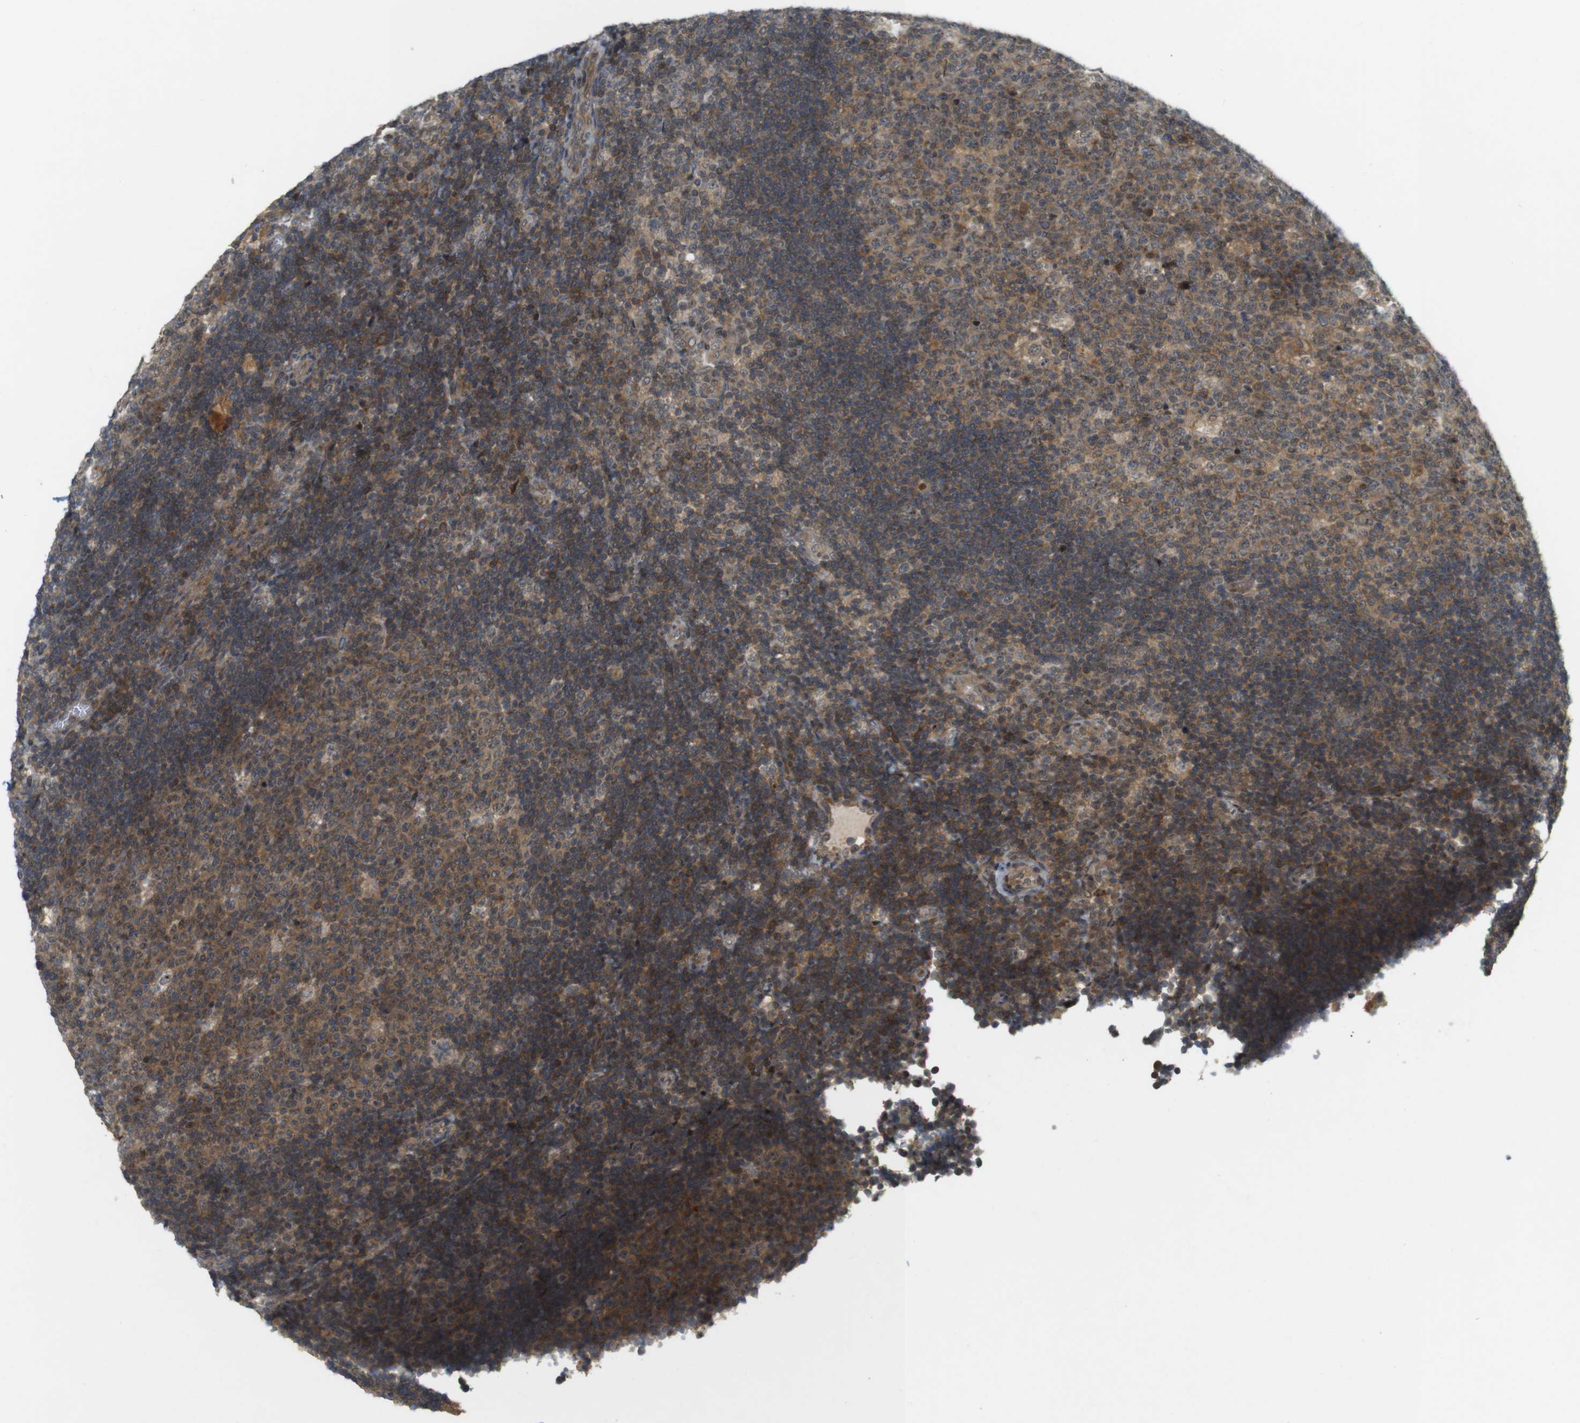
{"staining": {"intensity": "moderate", "quantity": ">75%", "location": "cytoplasmic/membranous"}, "tissue": "lymph node", "cell_type": "Germinal center cells", "image_type": "normal", "snomed": [{"axis": "morphology", "description": "Normal tissue, NOS"}, {"axis": "topography", "description": "Lymph node"}, {"axis": "topography", "description": "Salivary gland"}], "caption": "Immunohistochemistry micrograph of normal human lymph node stained for a protein (brown), which demonstrates medium levels of moderate cytoplasmic/membranous expression in approximately >75% of germinal center cells.", "gene": "TMX3", "patient": {"sex": "male", "age": 8}}